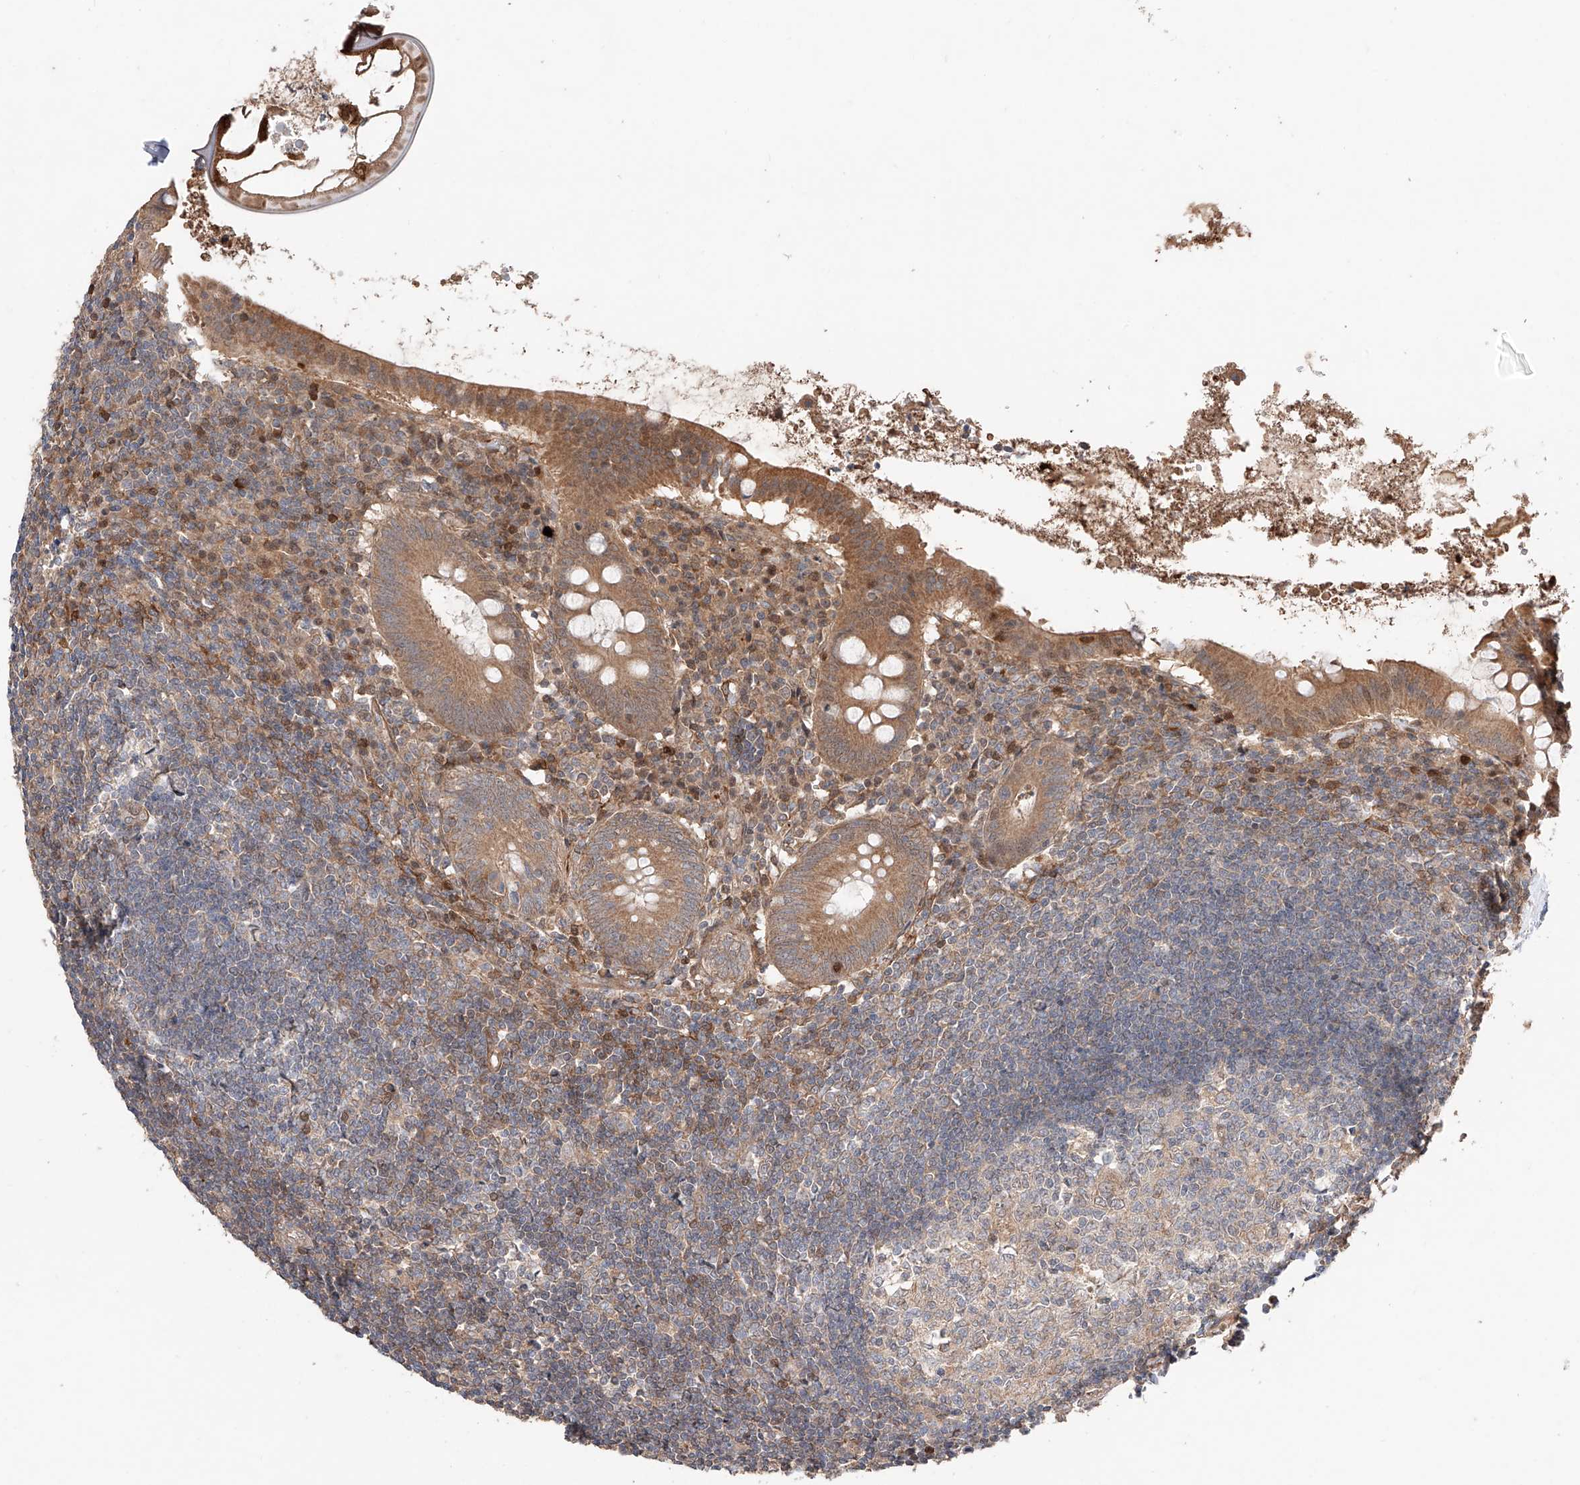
{"staining": {"intensity": "moderate", "quantity": ">75%", "location": "cytoplasmic/membranous"}, "tissue": "appendix", "cell_type": "Glandular cells", "image_type": "normal", "snomed": [{"axis": "morphology", "description": "Normal tissue, NOS"}, {"axis": "topography", "description": "Appendix"}], "caption": "Glandular cells reveal moderate cytoplasmic/membranous staining in approximately >75% of cells in benign appendix.", "gene": "IGSF22", "patient": {"sex": "female", "age": 54}}